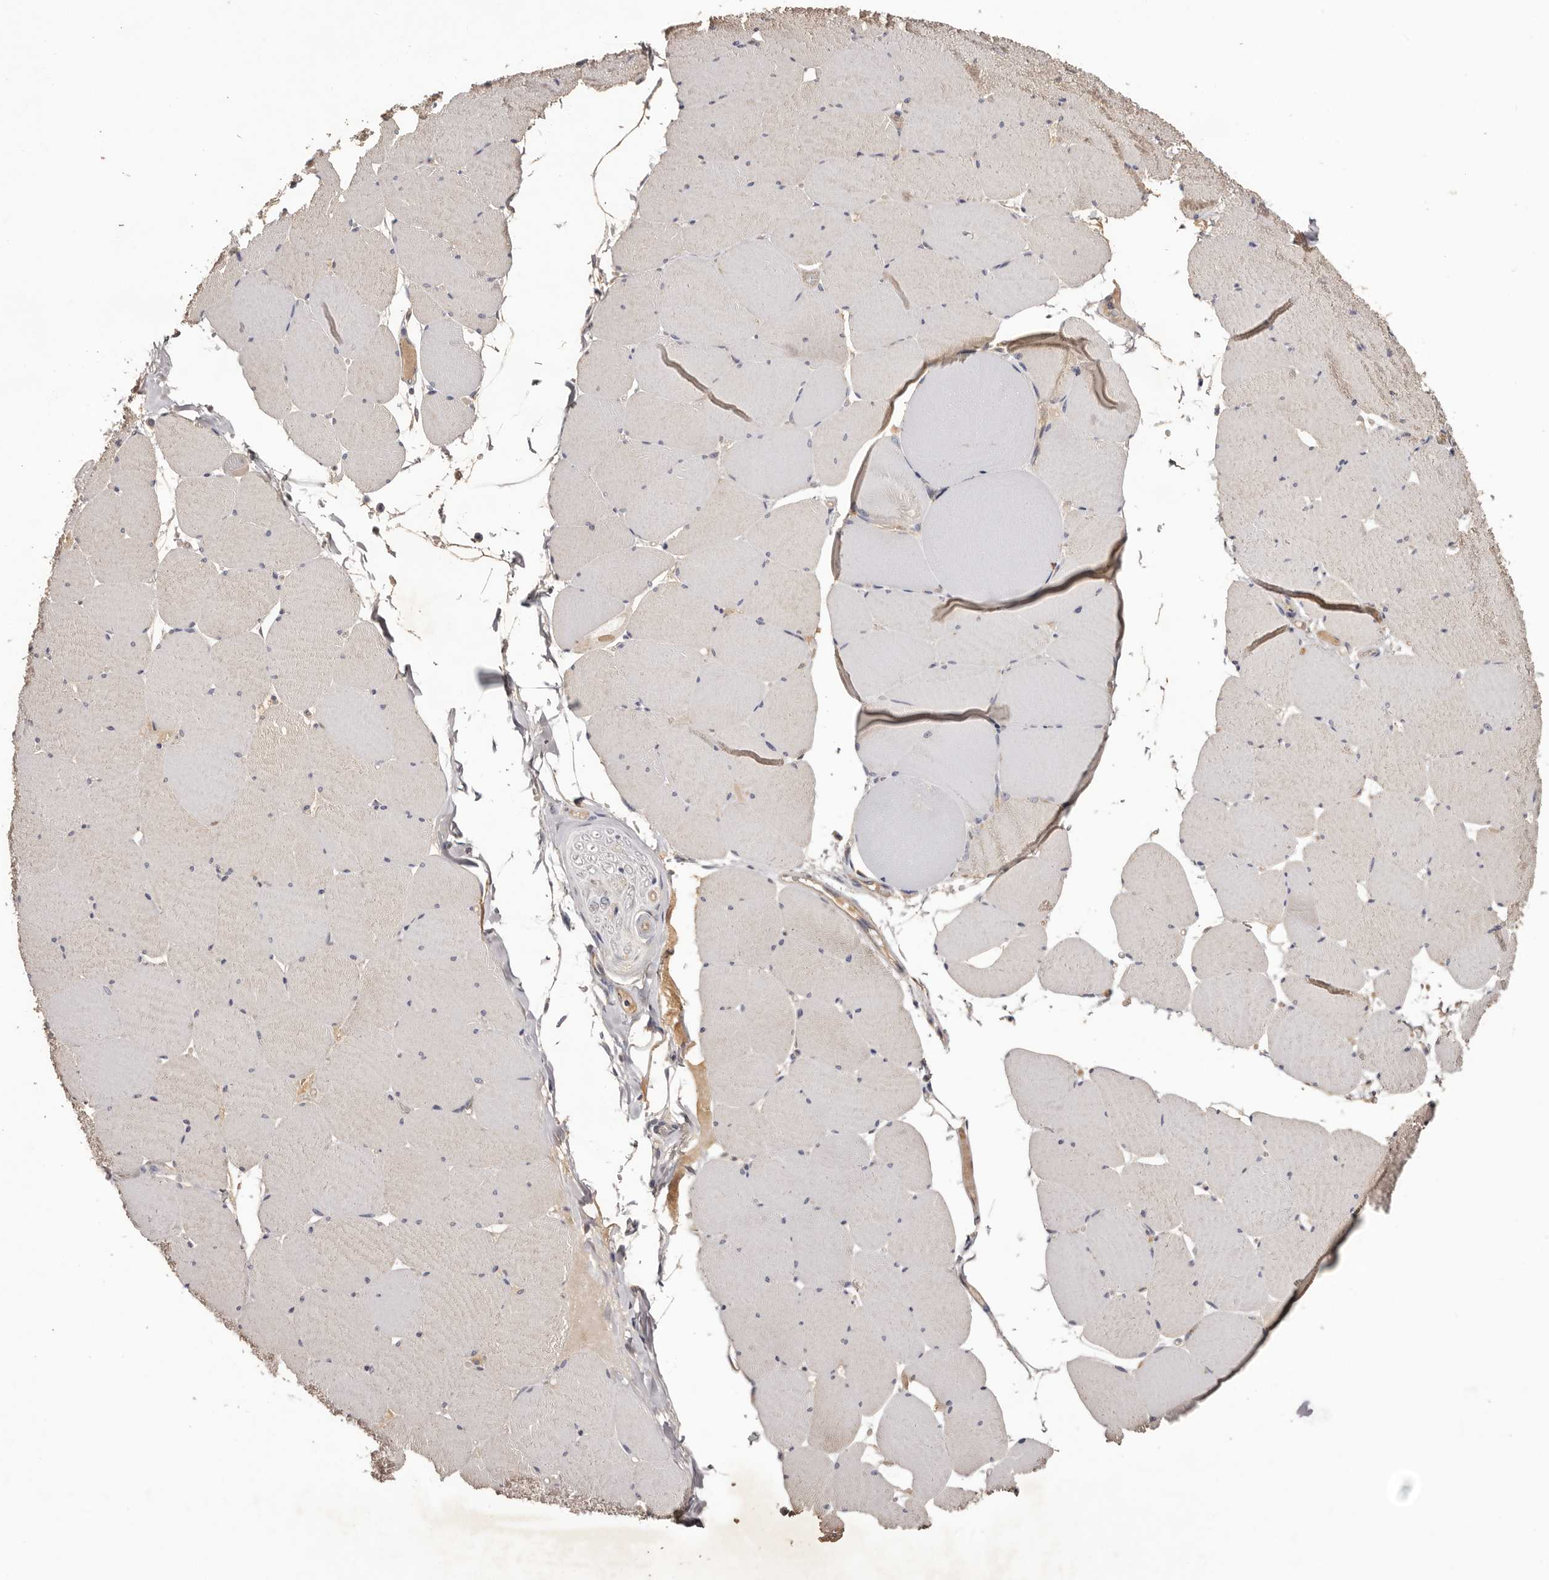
{"staining": {"intensity": "weak", "quantity": "<25%", "location": "cytoplasmic/membranous"}, "tissue": "skeletal muscle", "cell_type": "Myocytes", "image_type": "normal", "snomed": [{"axis": "morphology", "description": "Normal tissue, NOS"}, {"axis": "topography", "description": "Skeletal muscle"}, {"axis": "topography", "description": "Head-Neck"}], "caption": "Human skeletal muscle stained for a protein using IHC displays no staining in myocytes.", "gene": "LTV1", "patient": {"sex": "male", "age": 66}}